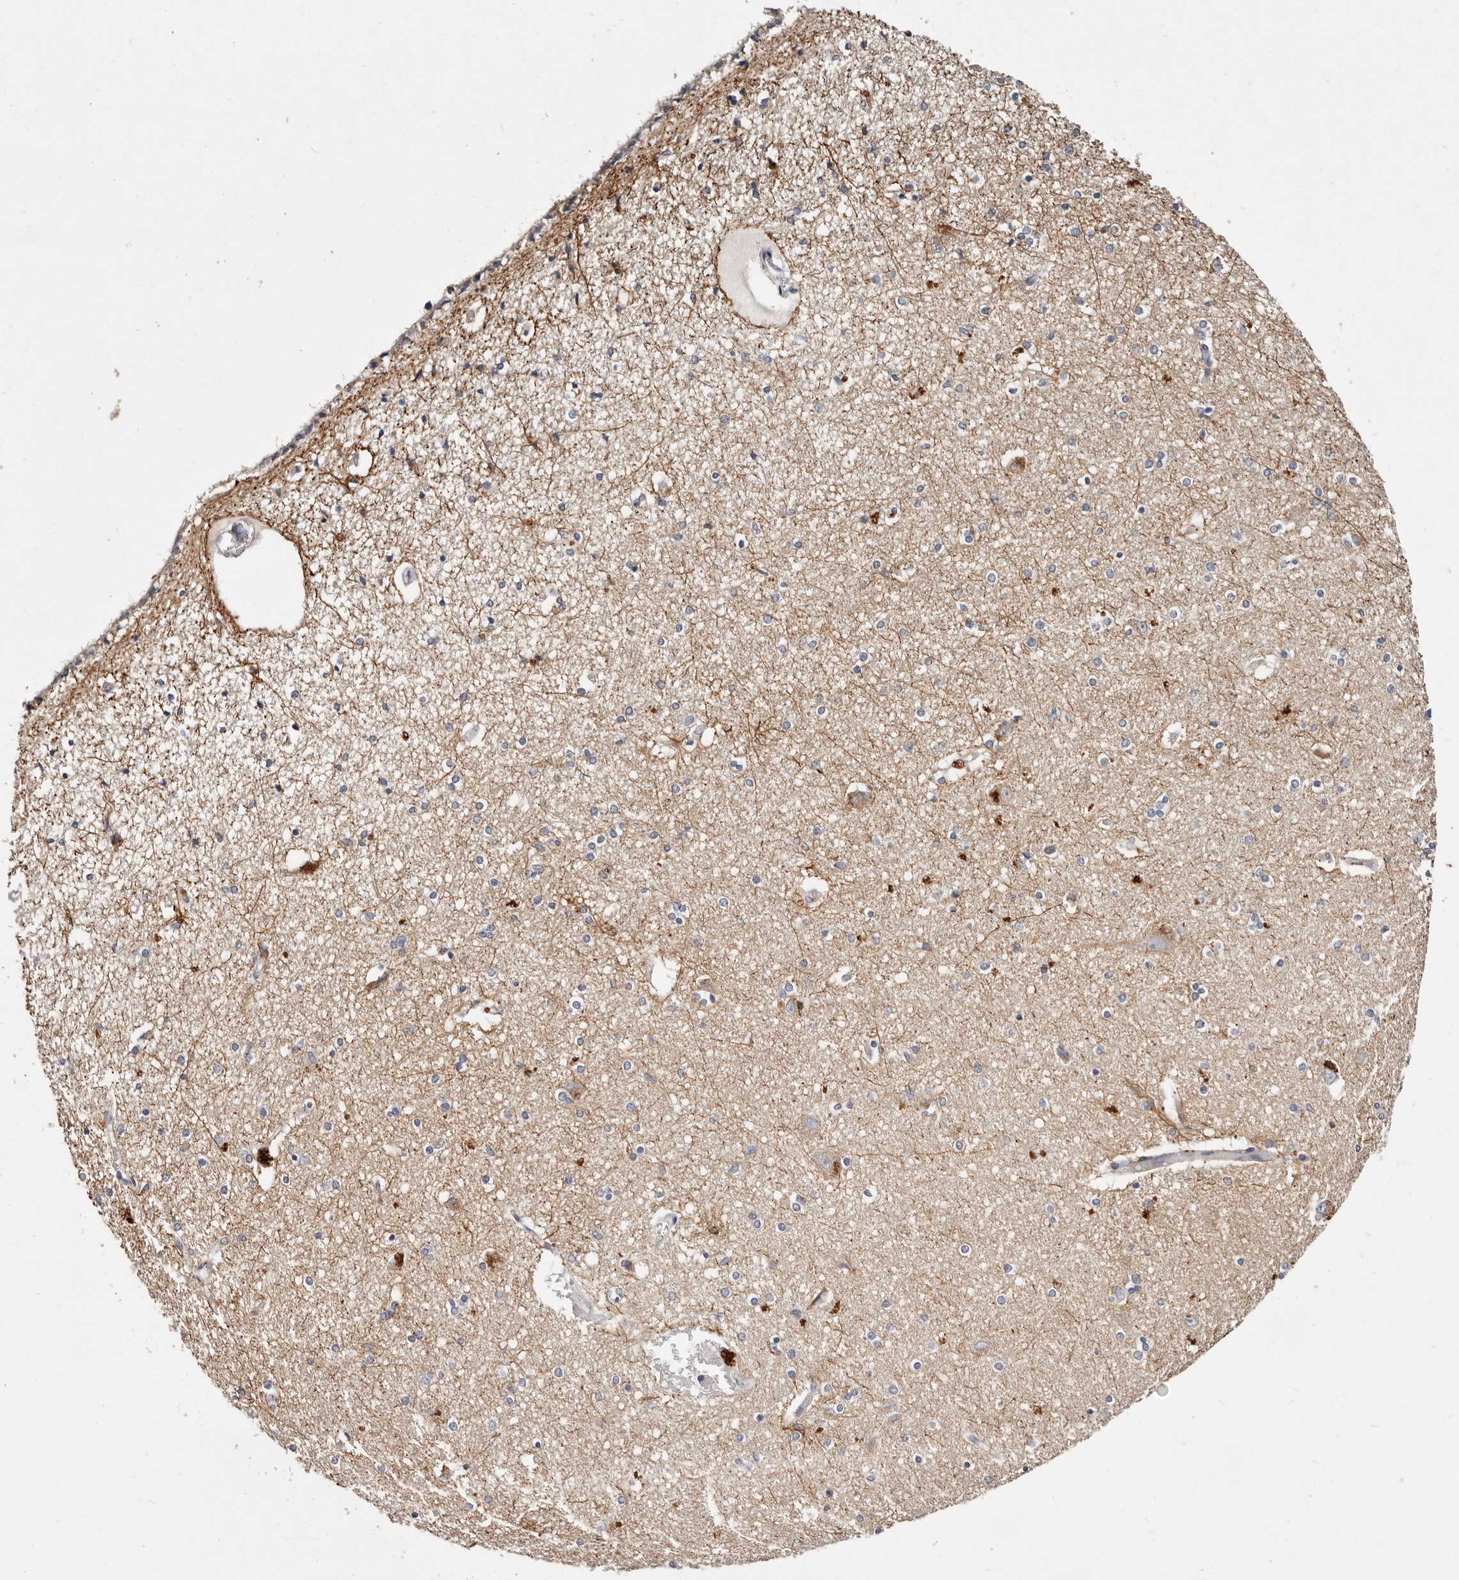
{"staining": {"intensity": "moderate", "quantity": "<25%", "location": "cytoplasmic/membranous"}, "tissue": "hippocampus", "cell_type": "Glial cells", "image_type": "normal", "snomed": [{"axis": "morphology", "description": "Normal tissue, NOS"}, {"axis": "topography", "description": "Hippocampus"}], "caption": "Immunohistochemical staining of normal hippocampus displays <25% levels of moderate cytoplasmic/membranous protein expression in about <25% of glial cells. (DAB (3,3'-diaminobenzidine) IHC, brown staining for protein, blue staining for nuclei).", "gene": "VIPAS39", "patient": {"sex": "female", "age": 54}}